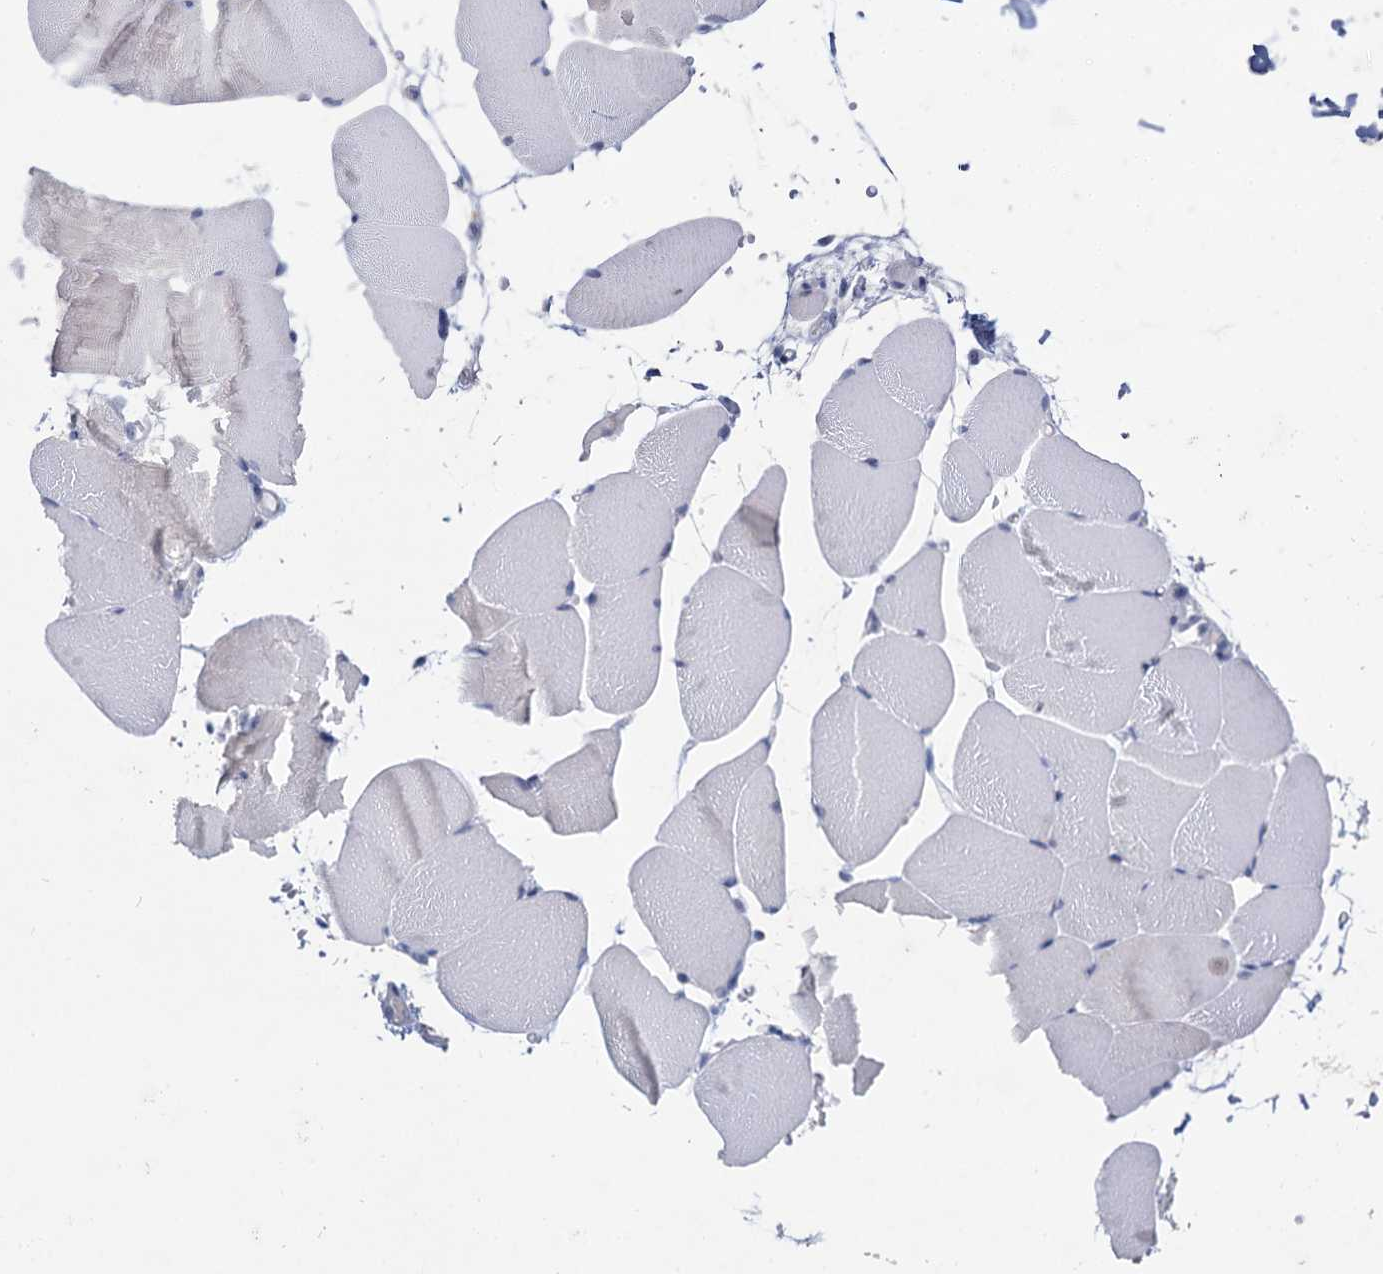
{"staining": {"intensity": "negative", "quantity": "none", "location": "none"}, "tissue": "skeletal muscle", "cell_type": "Myocytes", "image_type": "normal", "snomed": [{"axis": "morphology", "description": "Normal tissue, NOS"}, {"axis": "topography", "description": "Skeletal muscle"}, {"axis": "topography", "description": "Parathyroid gland"}], "caption": "IHC photomicrograph of unremarkable skeletal muscle stained for a protein (brown), which exhibits no staining in myocytes. (DAB (3,3'-diaminobenzidine) immunohistochemistry (IHC) visualized using brightfield microscopy, high magnification).", "gene": "SFN", "patient": {"sex": "female", "age": 37}}